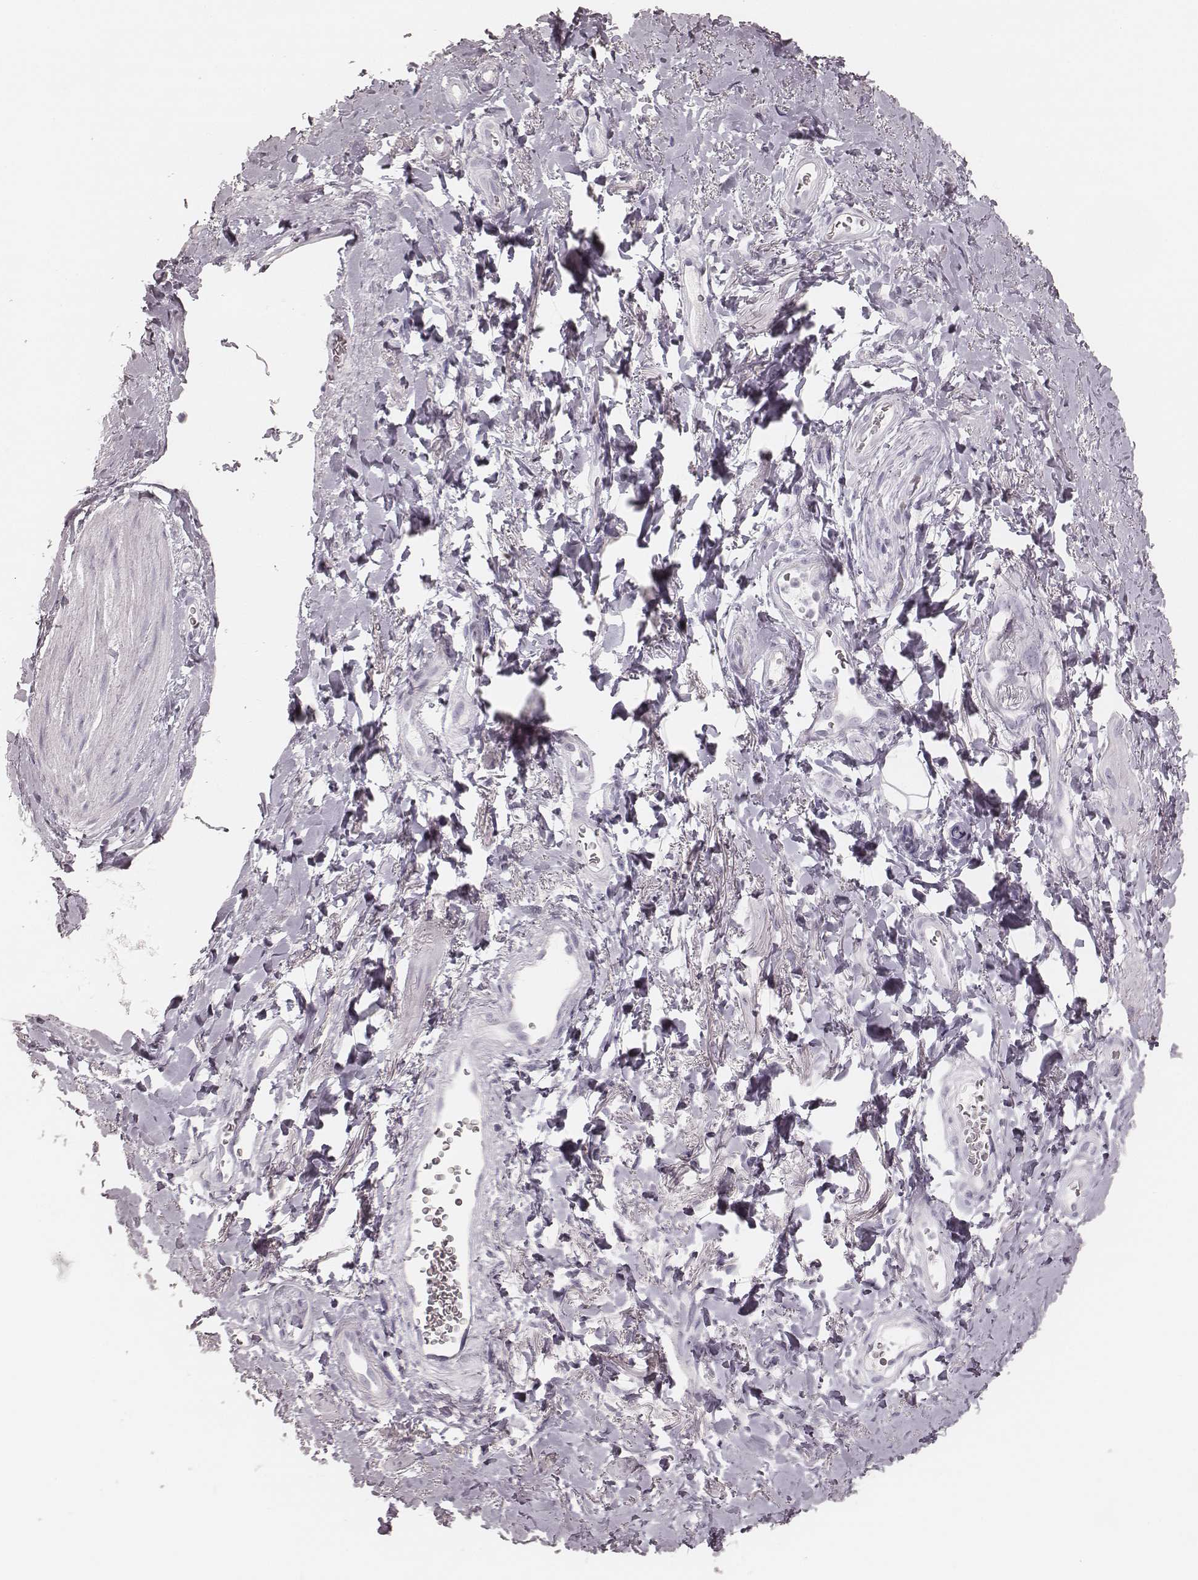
{"staining": {"intensity": "negative", "quantity": "none", "location": "none"}, "tissue": "adipose tissue", "cell_type": "Adipocytes", "image_type": "normal", "snomed": [{"axis": "morphology", "description": "Normal tissue, NOS"}, {"axis": "topography", "description": "Anal"}, {"axis": "topography", "description": "Peripheral nerve tissue"}], "caption": "DAB immunohistochemical staining of benign human adipose tissue displays no significant expression in adipocytes.", "gene": "KRT82", "patient": {"sex": "male", "age": 53}}